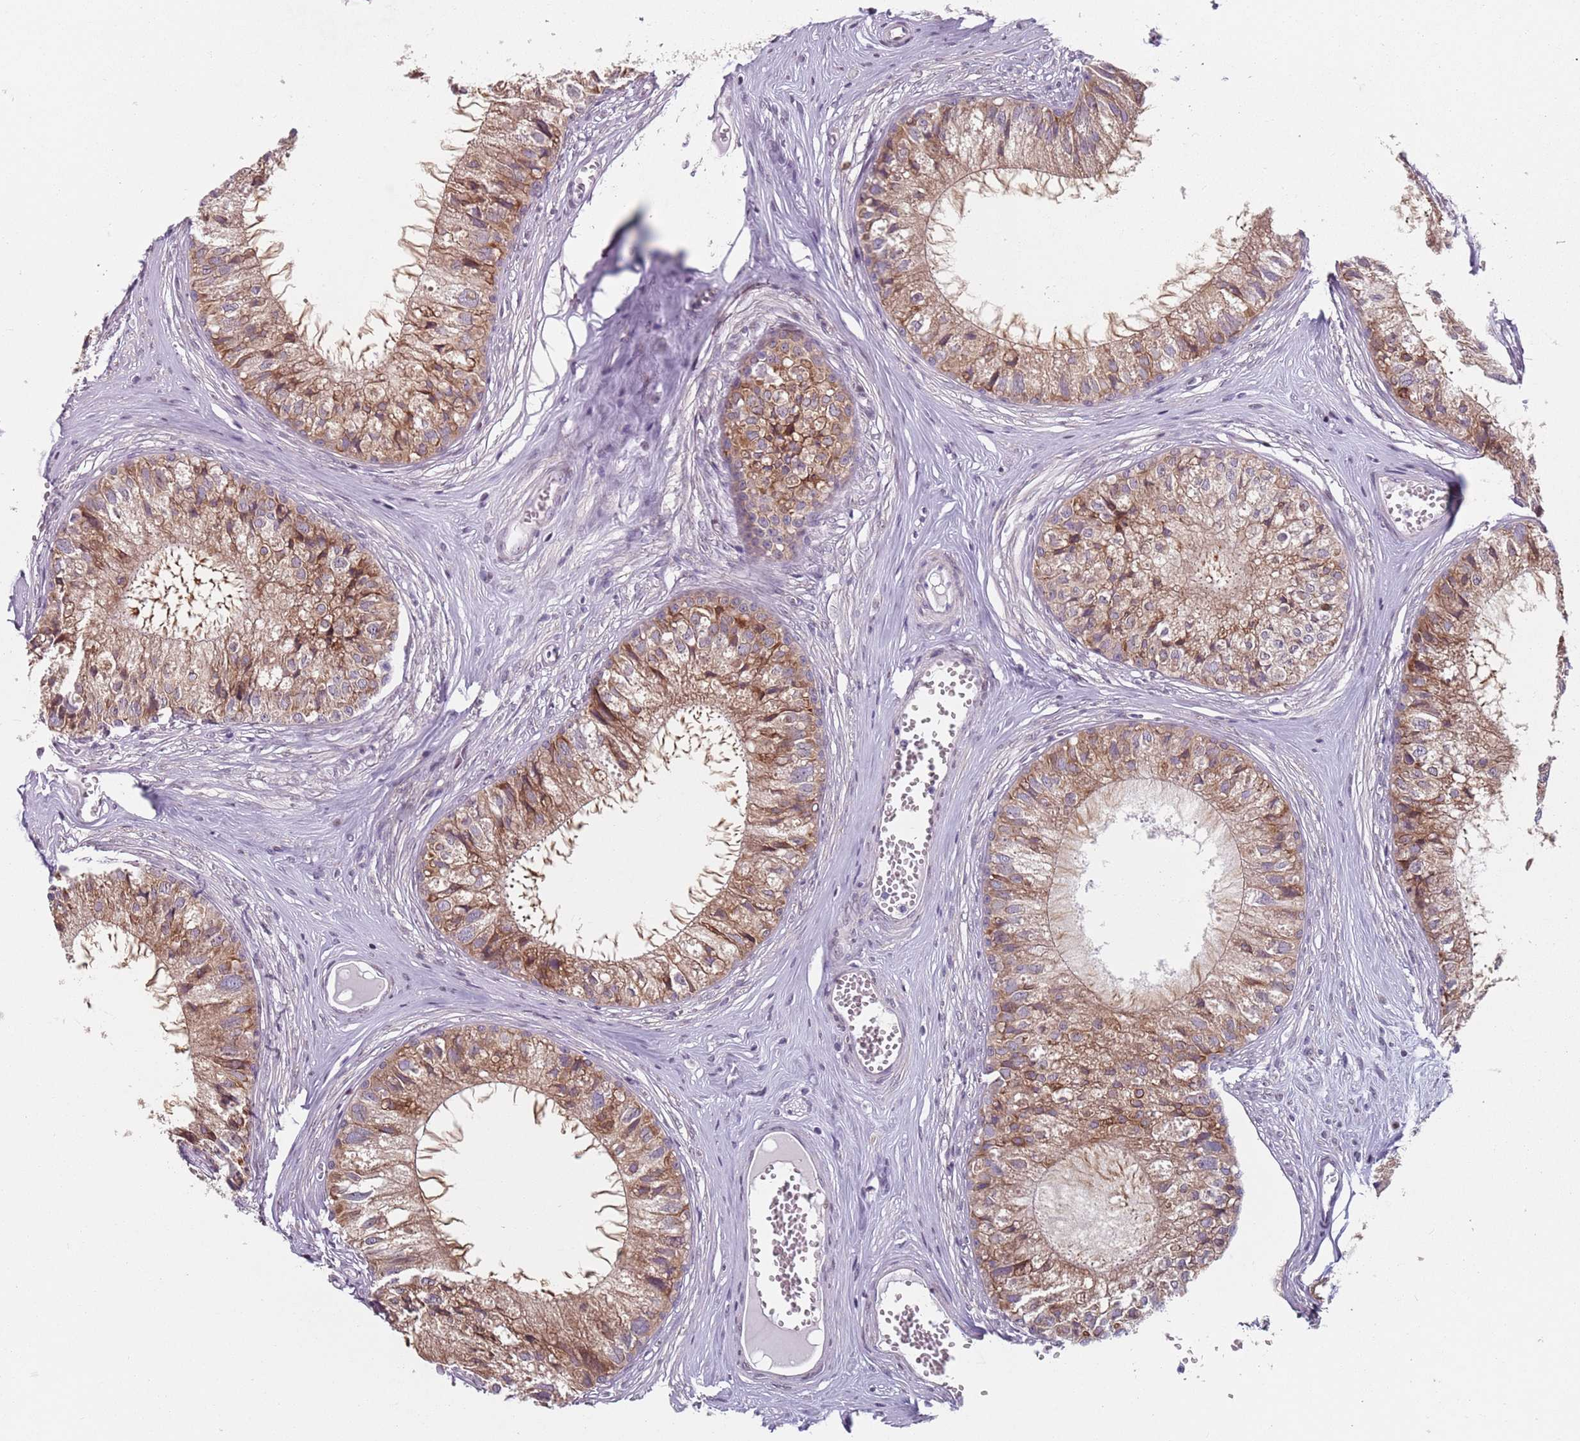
{"staining": {"intensity": "moderate", "quantity": ">75%", "location": "cytoplasmic/membranous"}, "tissue": "epididymis", "cell_type": "Glandular cells", "image_type": "normal", "snomed": [{"axis": "morphology", "description": "Normal tissue, NOS"}, {"axis": "topography", "description": "Epididymis"}], "caption": "The histopathology image demonstrates a brown stain indicating the presence of a protein in the cytoplasmic/membranous of glandular cells in epididymis.", "gene": "TMC4", "patient": {"sex": "male", "age": 36}}